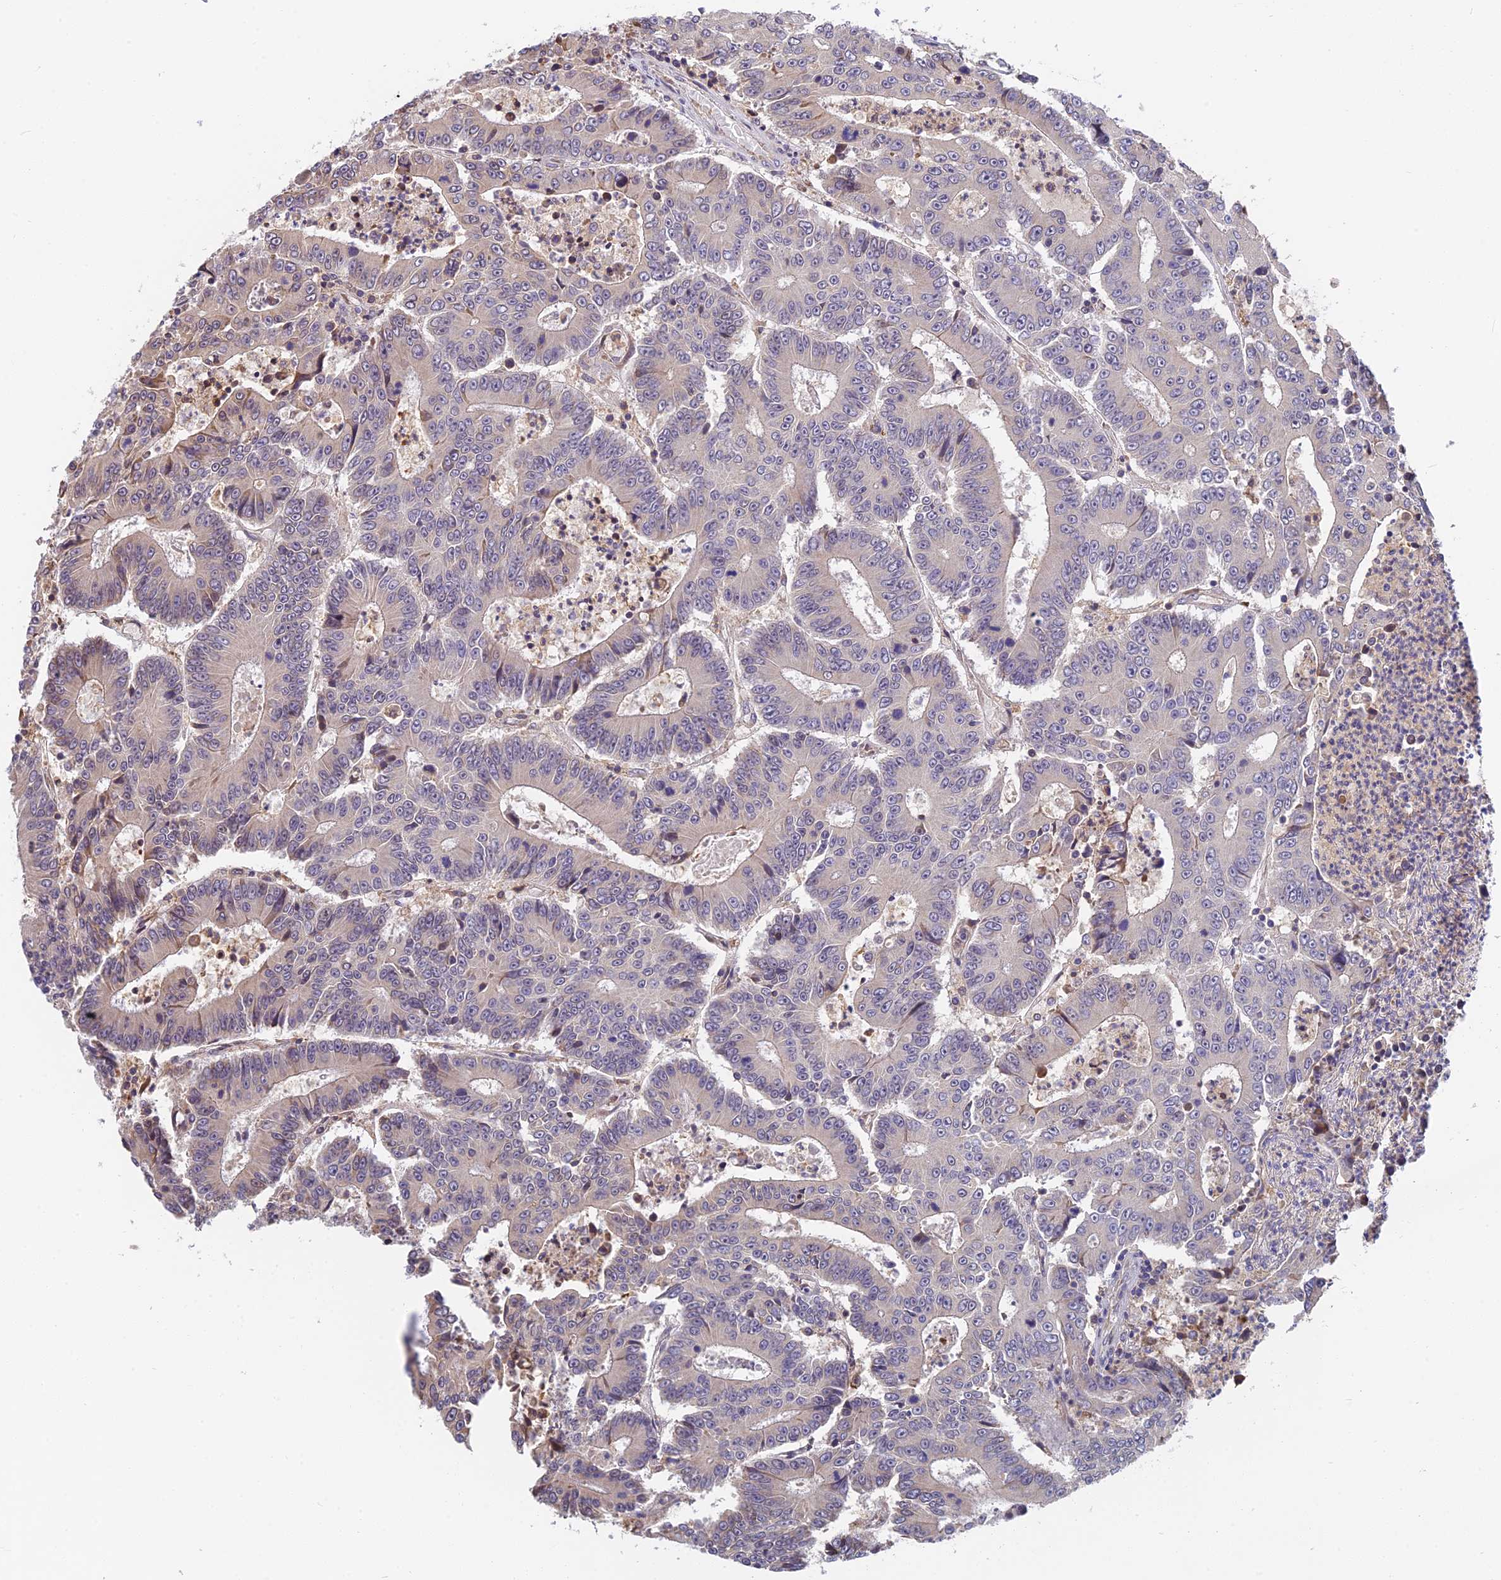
{"staining": {"intensity": "negative", "quantity": "none", "location": "none"}, "tissue": "colorectal cancer", "cell_type": "Tumor cells", "image_type": "cancer", "snomed": [{"axis": "morphology", "description": "Adenocarcinoma, NOS"}, {"axis": "topography", "description": "Colon"}], "caption": "Tumor cells are negative for protein expression in human colorectal adenocarcinoma.", "gene": "IPO5", "patient": {"sex": "male", "age": 83}}